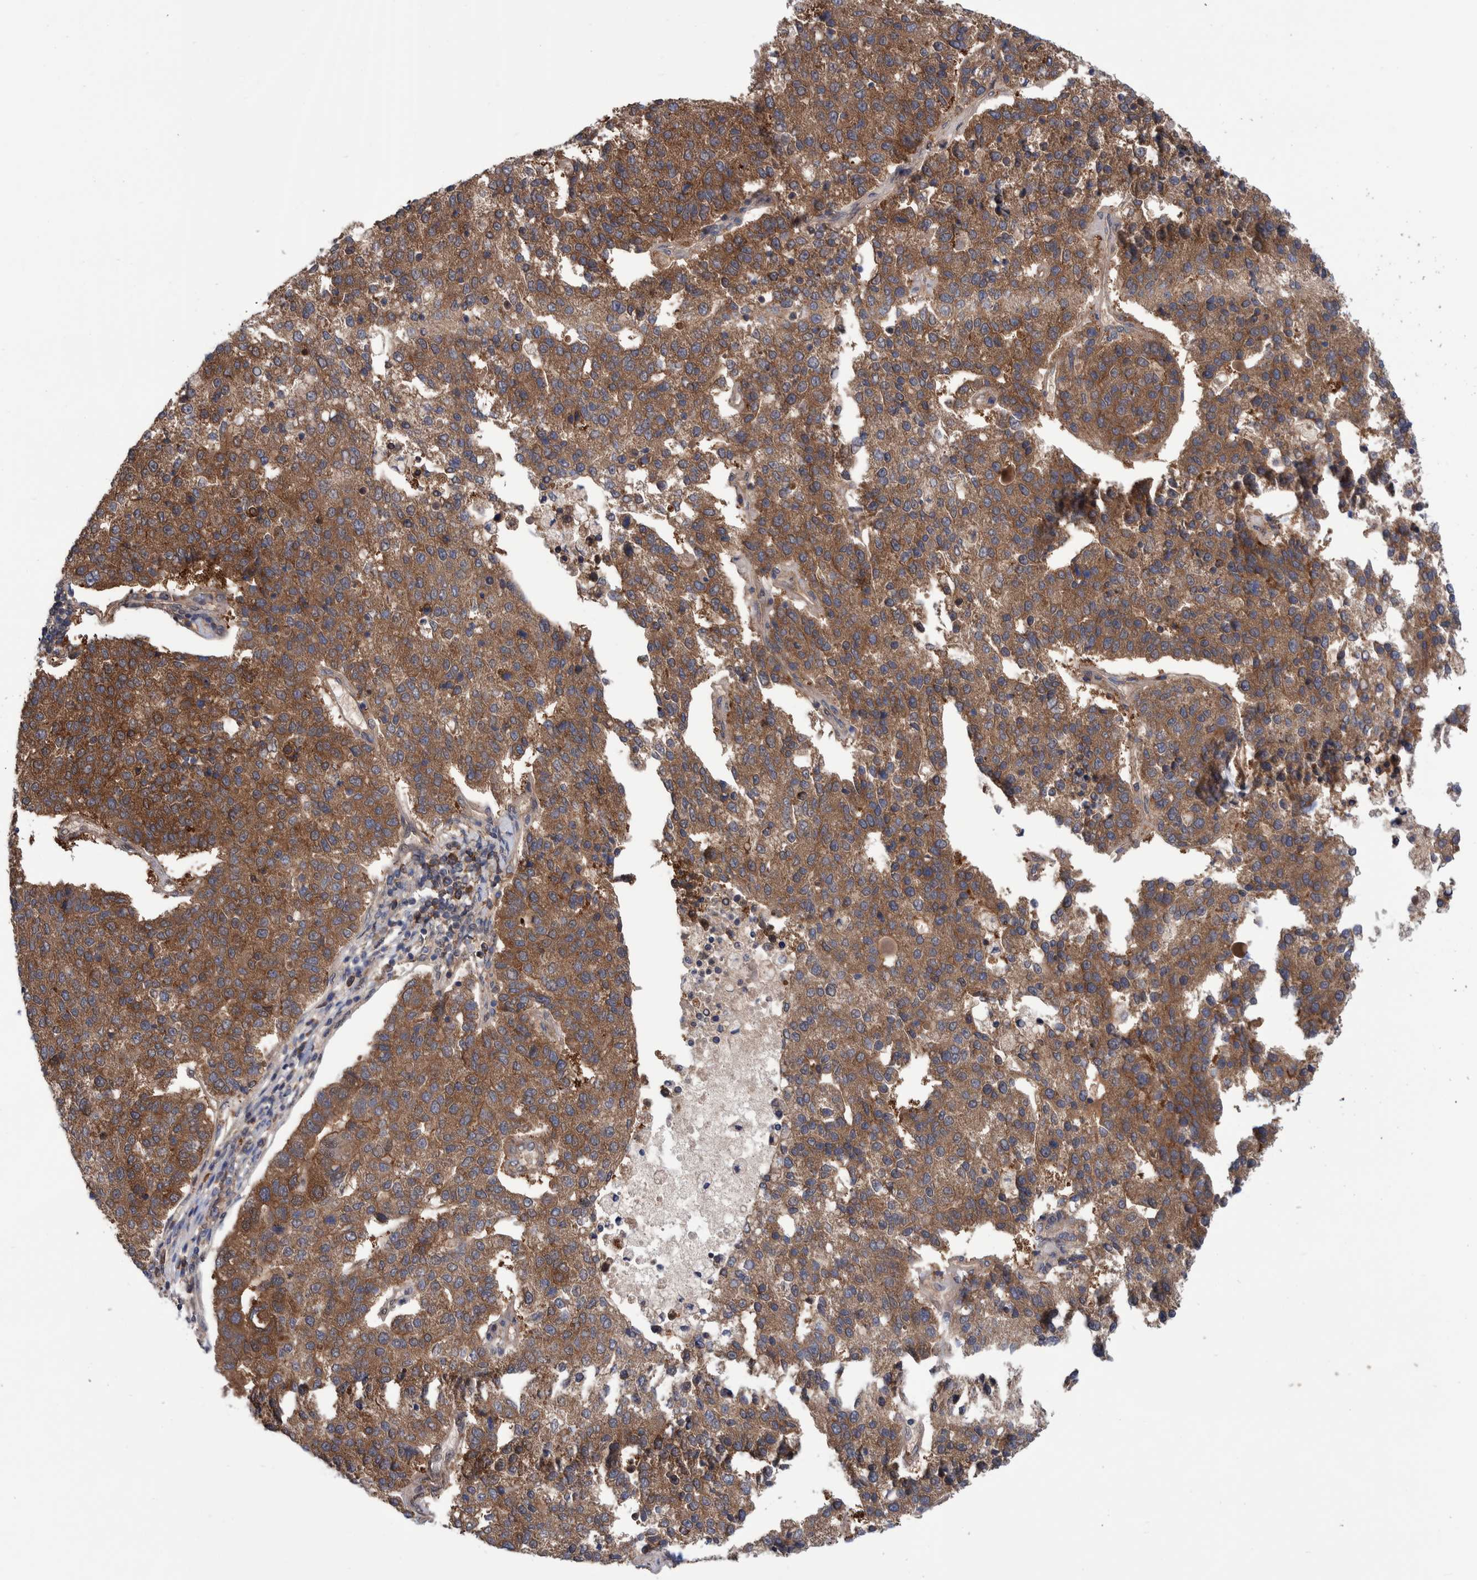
{"staining": {"intensity": "moderate", "quantity": ">75%", "location": "cytoplasmic/membranous"}, "tissue": "pancreatic cancer", "cell_type": "Tumor cells", "image_type": "cancer", "snomed": [{"axis": "morphology", "description": "Adenocarcinoma, NOS"}, {"axis": "topography", "description": "Pancreas"}], "caption": "Protein staining of adenocarcinoma (pancreatic) tissue demonstrates moderate cytoplasmic/membranous staining in approximately >75% of tumor cells.", "gene": "PFAS", "patient": {"sex": "female", "age": 61}}